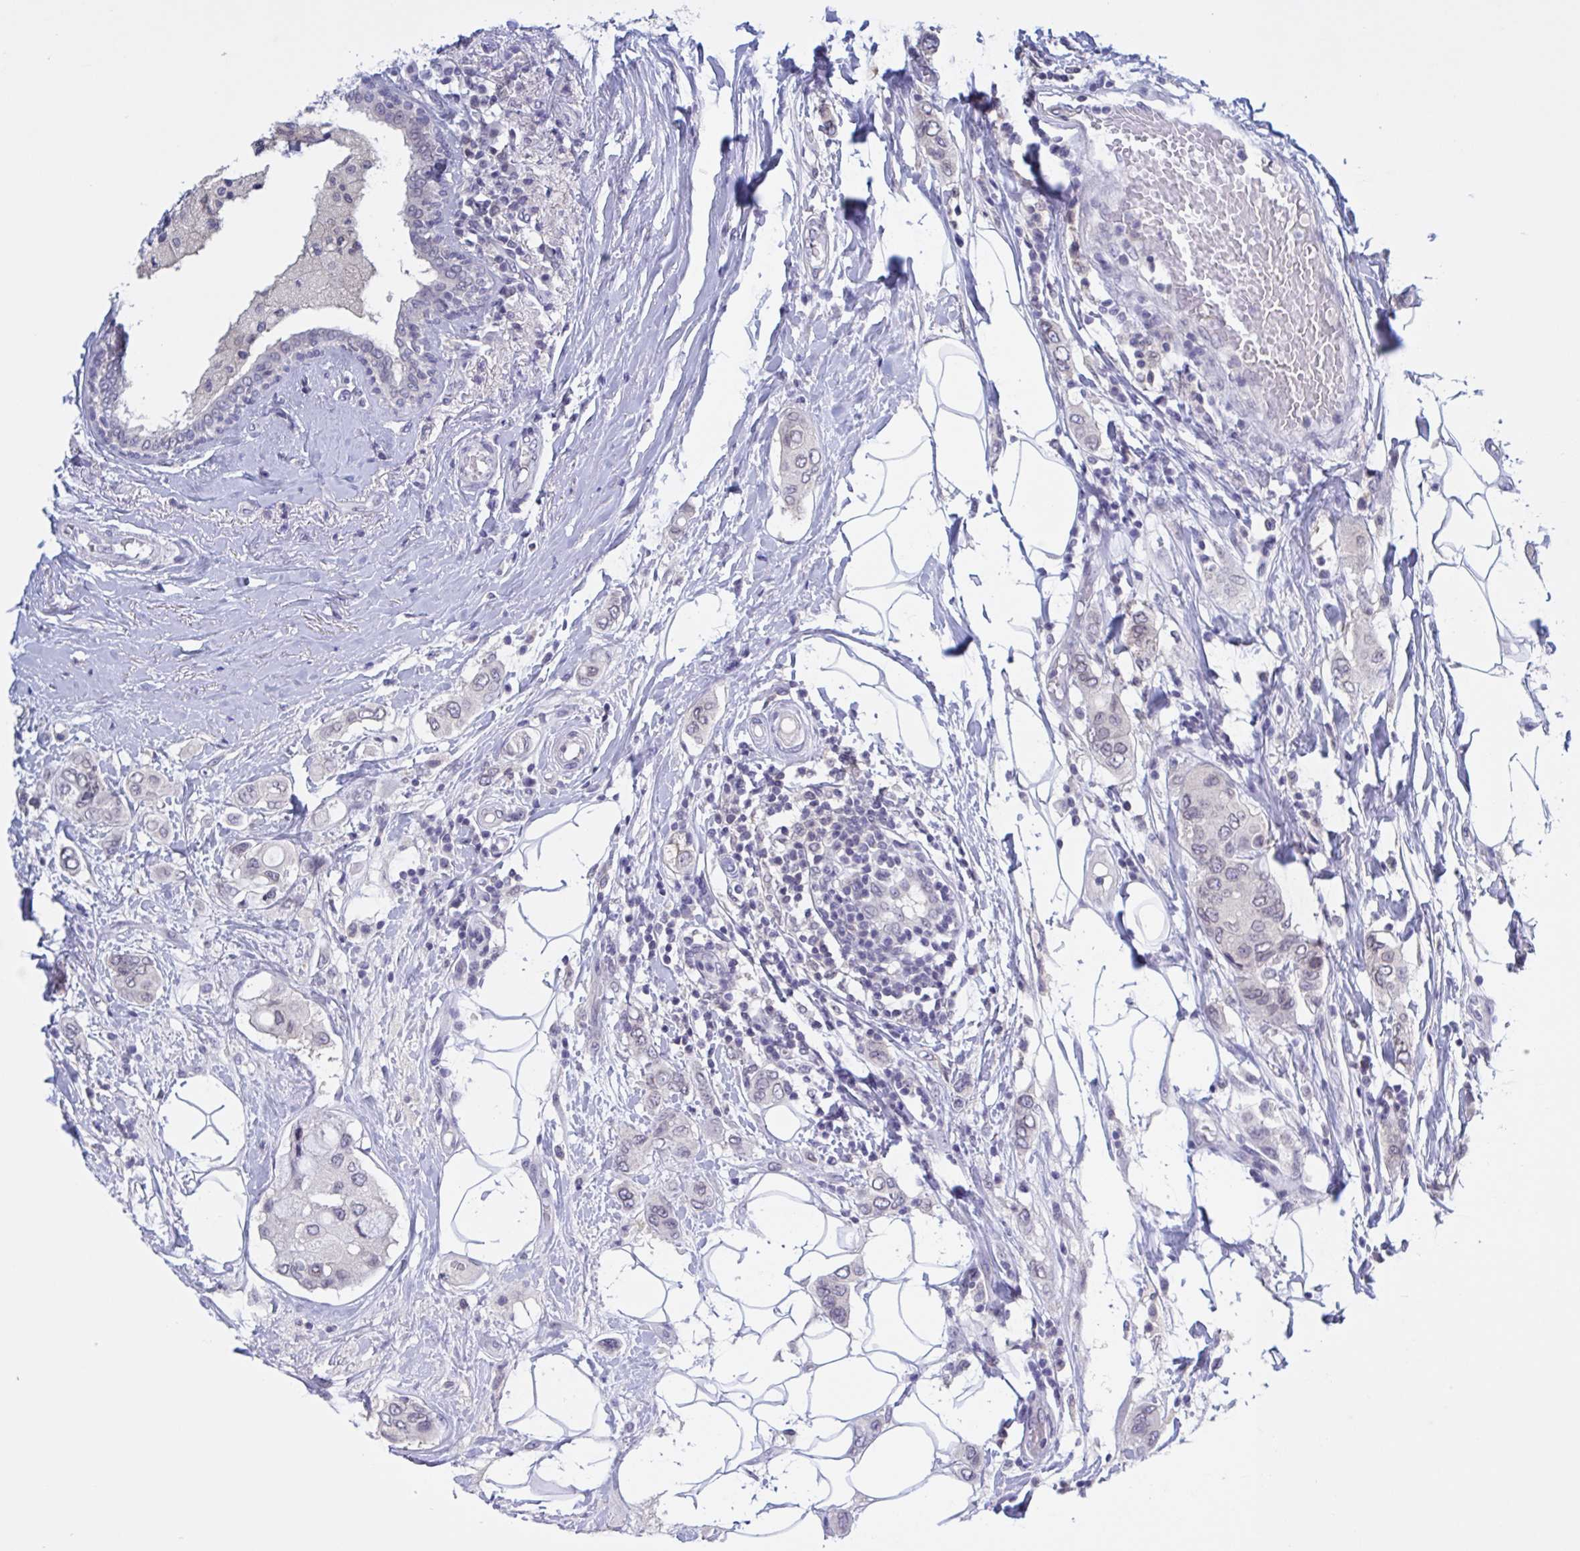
{"staining": {"intensity": "negative", "quantity": "none", "location": "none"}, "tissue": "breast cancer", "cell_type": "Tumor cells", "image_type": "cancer", "snomed": [{"axis": "morphology", "description": "Lobular carcinoma"}, {"axis": "topography", "description": "Breast"}], "caption": "Protein analysis of lobular carcinoma (breast) shows no significant expression in tumor cells.", "gene": "SERPINB13", "patient": {"sex": "female", "age": 51}}